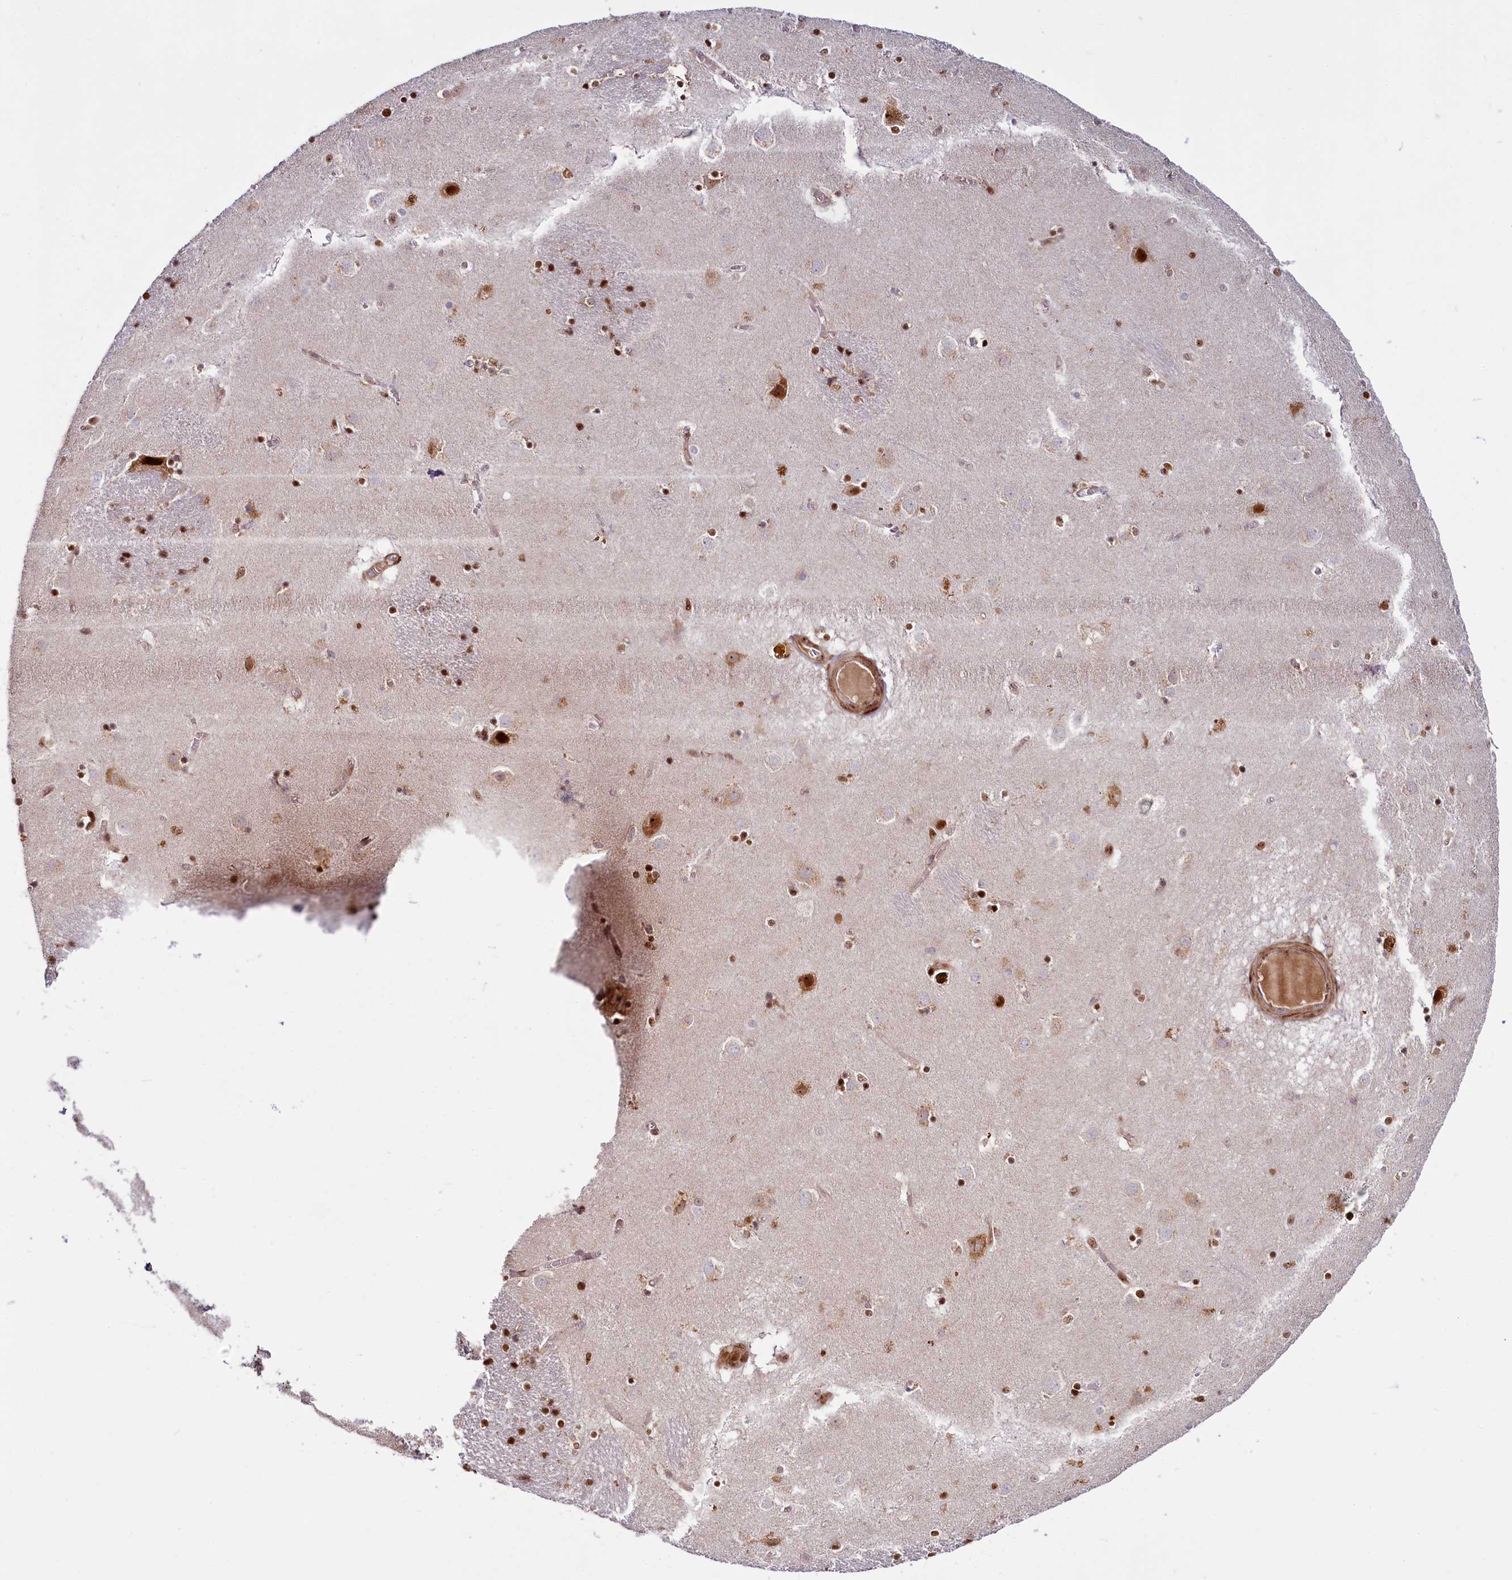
{"staining": {"intensity": "moderate", "quantity": "25%-75%", "location": "nuclear"}, "tissue": "caudate", "cell_type": "Glial cells", "image_type": "normal", "snomed": [{"axis": "morphology", "description": "Normal tissue, NOS"}, {"axis": "topography", "description": "Lateral ventricle wall"}], "caption": "A high-resolution image shows immunohistochemistry staining of unremarkable caudate, which displays moderate nuclear staining in approximately 25%-75% of glial cells. (DAB (3,3'-diaminobenzidine) IHC, brown staining for protein, blue staining for nuclei).", "gene": "TCOF1", "patient": {"sex": "male", "age": 70}}